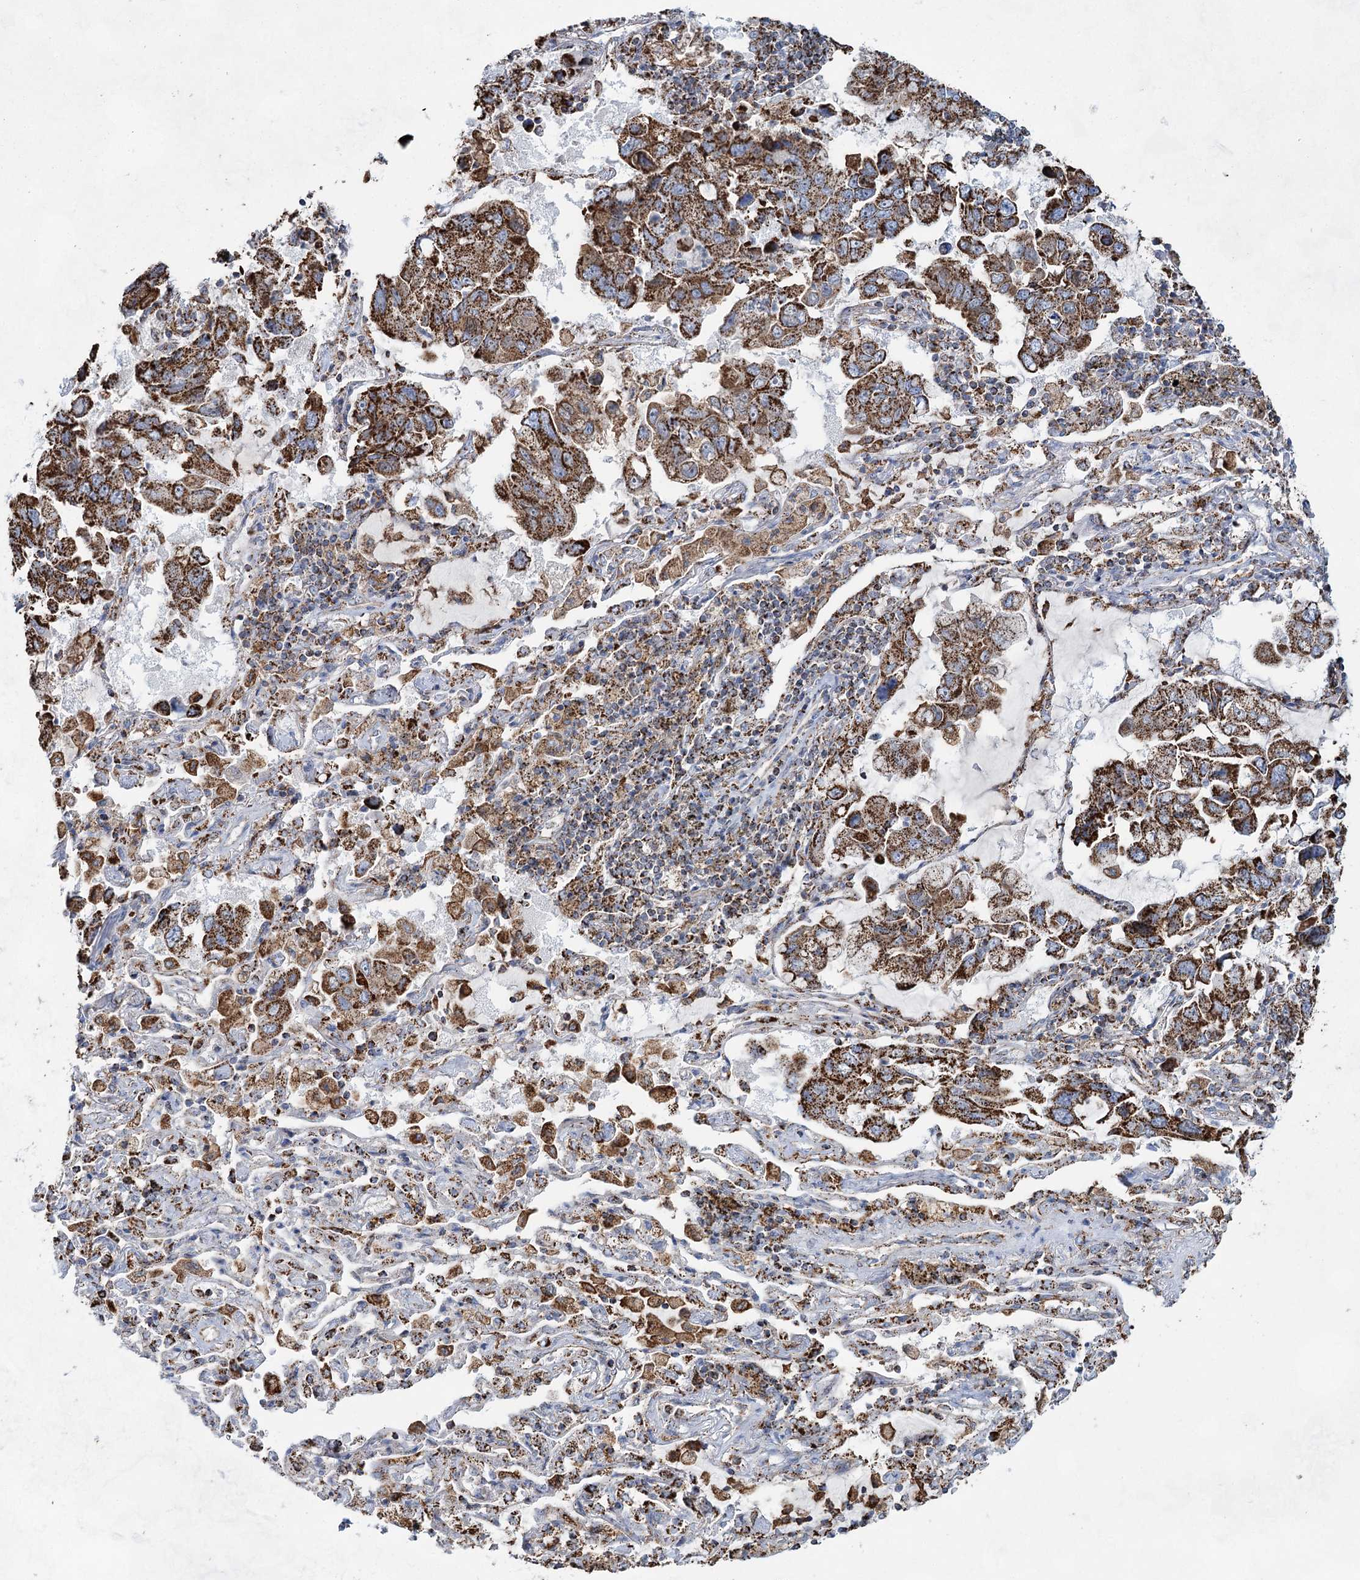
{"staining": {"intensity": "strong", "quantity": ">75%", "location": "cytoplasmic/membranous"}, "tissue": "lung cancer", "cell_type": "Tumor cells", "image_type": "cancer", "snomed": [{"axis": "morphology", "description": "Adenocarcinoma, NOS"}, {"axis": "topography", "description": "Lung"}], "caption": "Immunohistochemical staining of human lung cancer (adenocarcinoma) reveals high levels of strong cytoplasmic/membranous staining in about >75% of tumor cells.", "gene": "CWF19L1", "patient": {"sex": "male", "age": 64}}